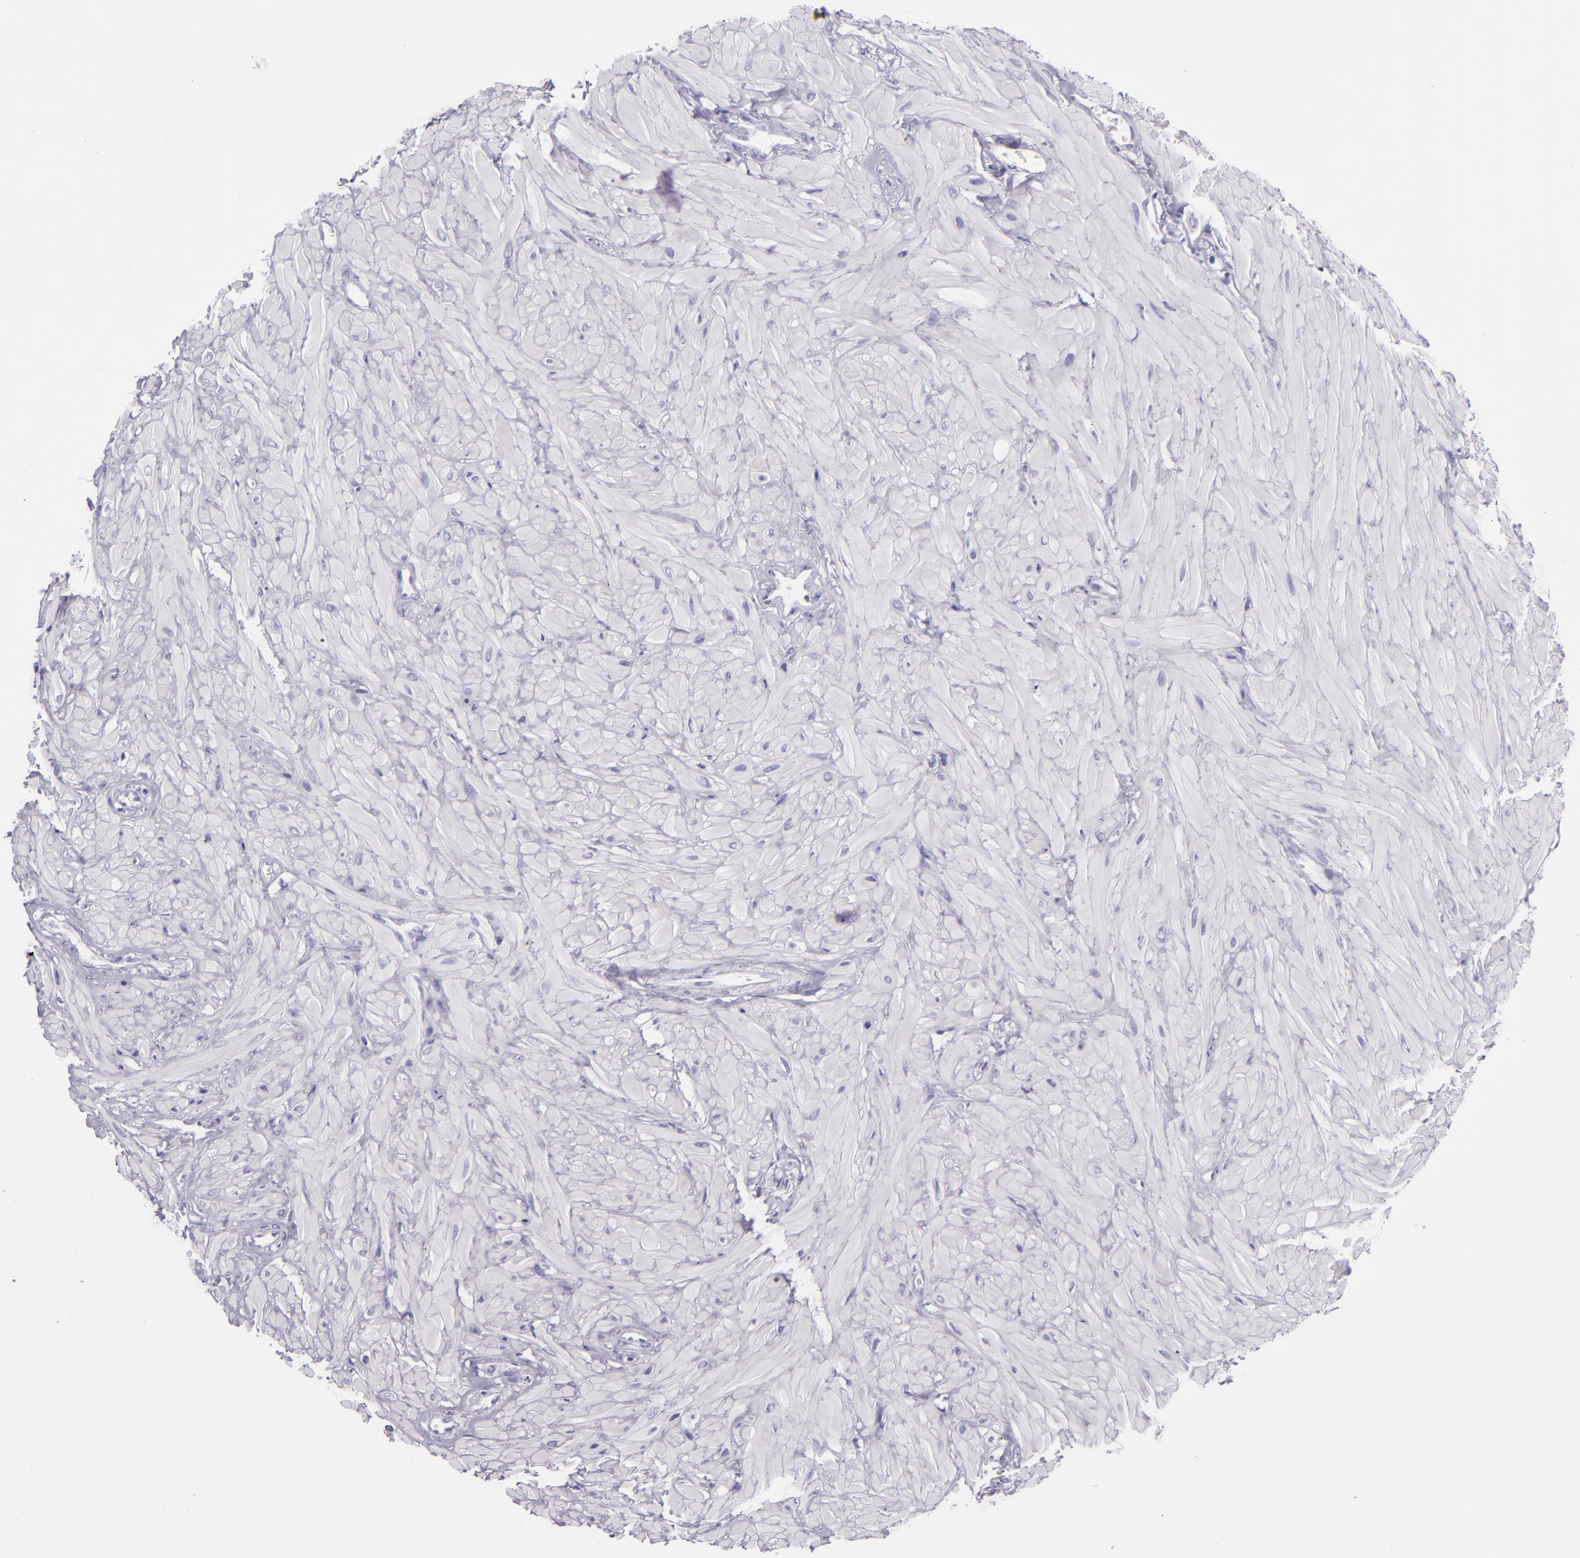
{"staining": {"intensity": "negative", "quantity": "none", "location": "none"}, "tissue": "seminal vesicle", "cell_type": "Glandular cells", "image_type": "normal", "snomed": [{"axis": "morphology", "description": "Normal tissue, NOS"}, {"axis": "topography", "description": "Seminal veicle"}], "caption": "Immunohistochemistry of normal human seminal vesicle displays no expression in glandular cells.", "gene": "CR2", "patient": {"sex": "male", "age": 26}}